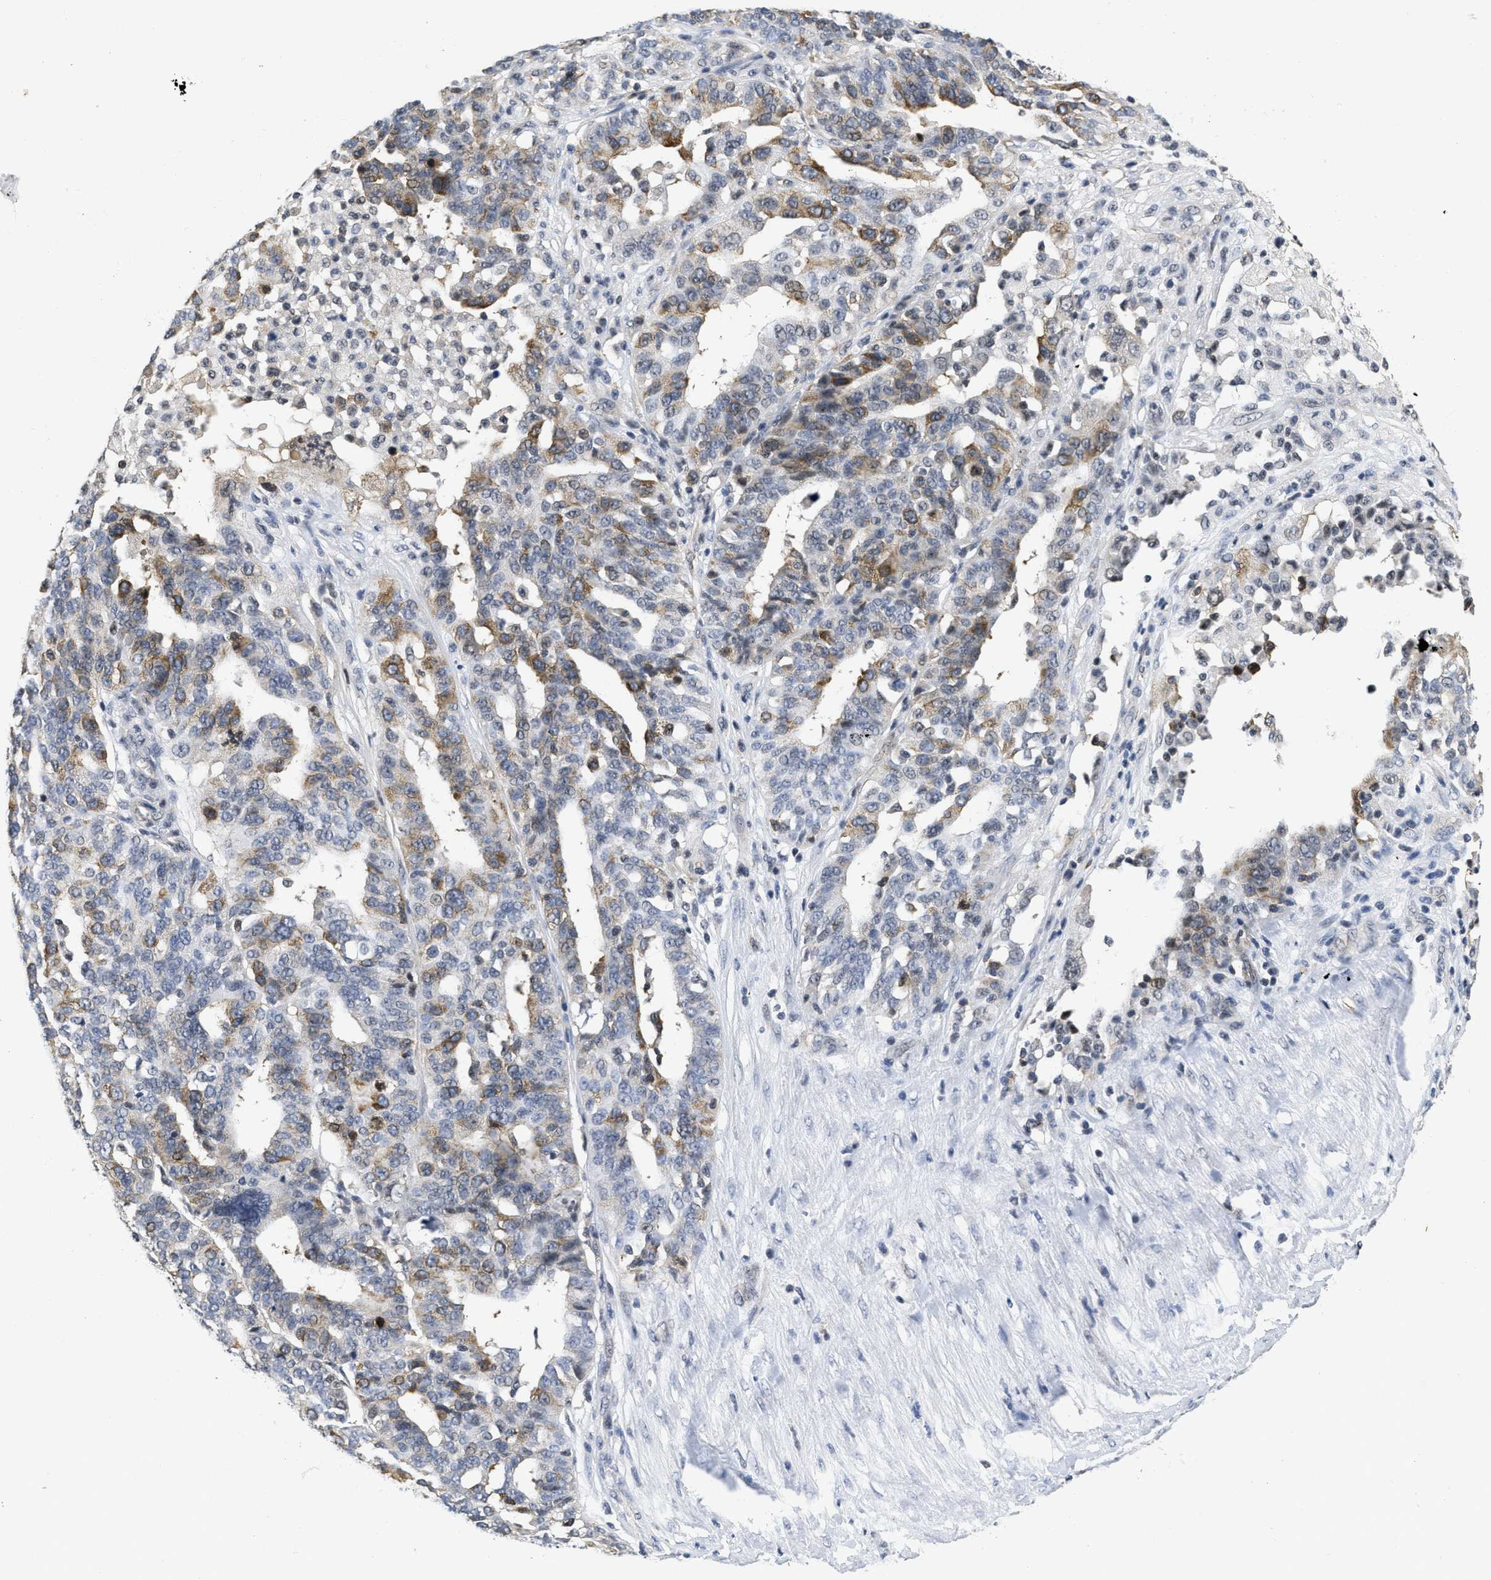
{"staining": {"intensity": "moderate", "quantity": "25%-75%", "location": "cytoplasmic/membranous"}, "tissue": "ovarian cancer", "cell_type": "Tumor cells", "image_type": "cancer", "snomed": [{"axis": "morphology", "description": "Cystadenocarcinoma, serous, NOS"}, {"axis": "topography", "description": "Ovary"}], "caption": "The micrograph demonstrates a brown stain indicating the presence of a protein in the cytoplasmic/membranous of tumor cells in ovarian cancer (serous cystadenocarcinoma). Using DAB (3,3'-diaminobenzidine) (brown) and hematoxylin (blue) stains, captured at high magnification using brightfield microscopy.", "gene": "HIF1A", "patient": {"sex": "female", "age": 59}}